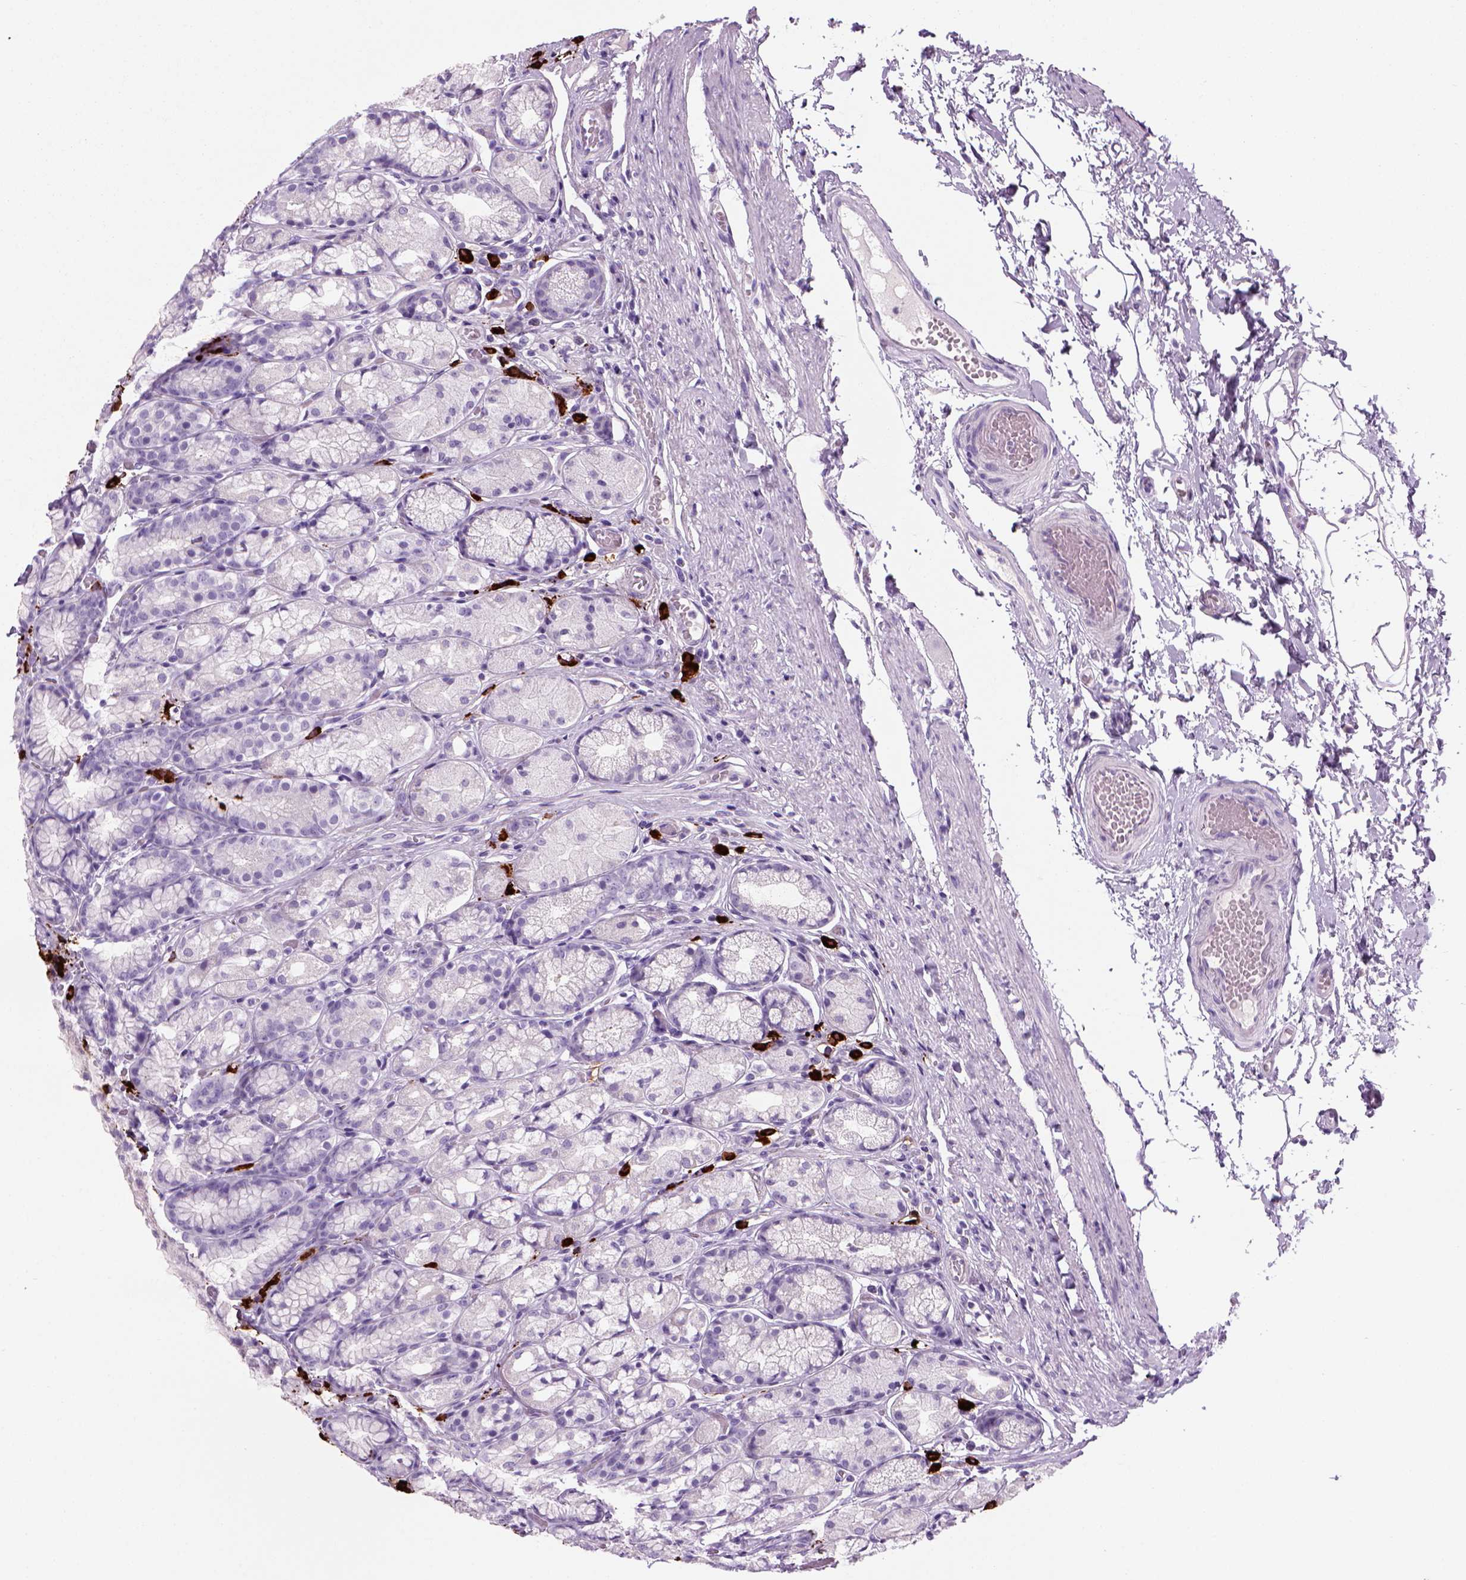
{"staining": {"intensity": "negative", "quantity": "none", "location": "none"}, "tissue": "stomach", "cell_type": "Glandular cells", "image_type": "normal", "snomed": [{"axis": "morphology", "description": "Normal tissue, NOS"}, {"axis": "topography", "description": "Stomach"}], "caption": "Micrograph shows no protein staining in glandular cells of unremarkable stomach.", "gene": "MZB1", "patient": {"sex": "male", "age": 70}}